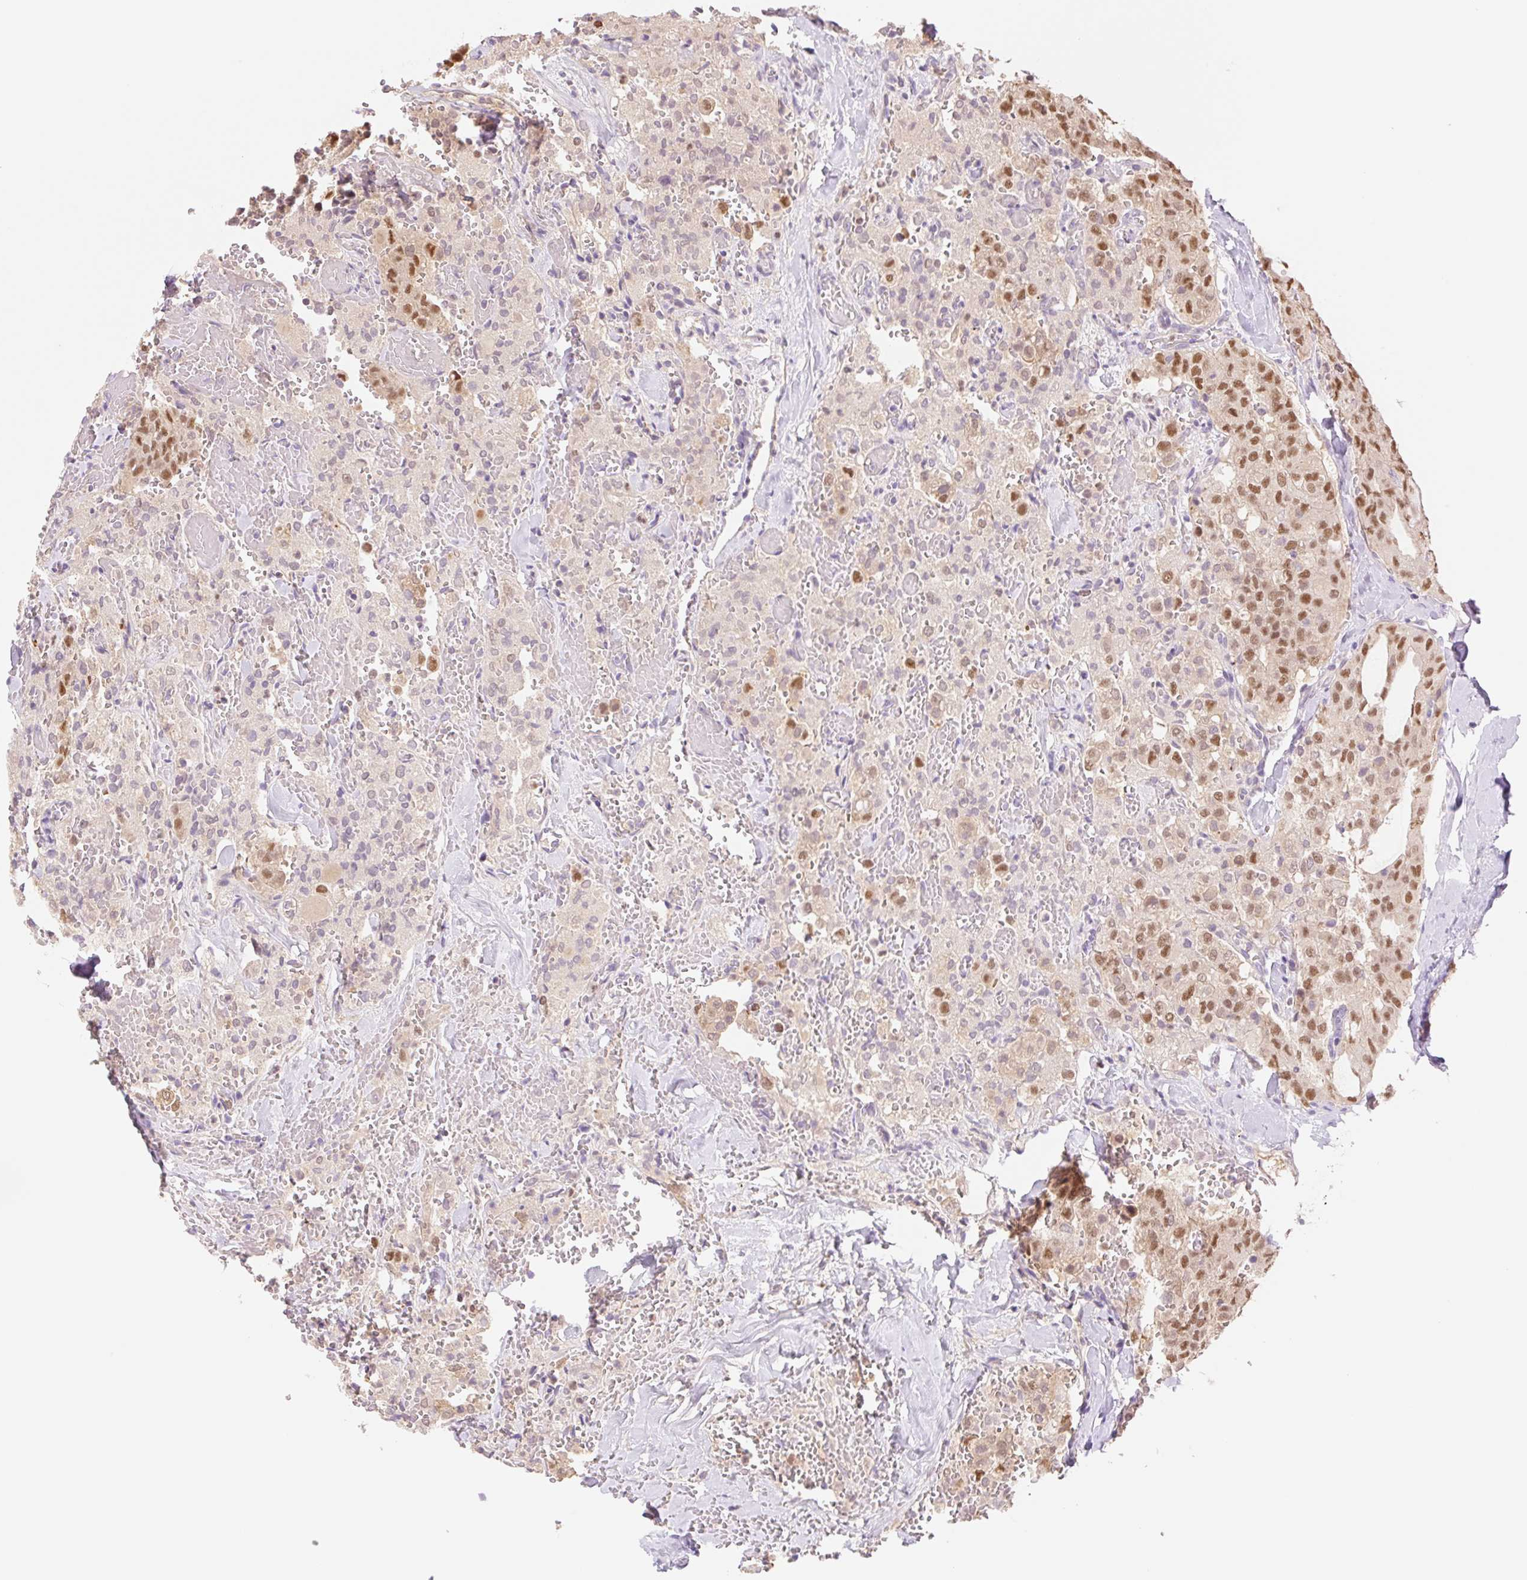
{"staining": {"intensity": "moderate", "quantity": ">75%", "location": "nuclear"}, "tissue": "thyroid cancer", "cell_type": "Tumor cells", "image_type": "cancer", "snomed": [{"axis": "morphology", "description": "Follicular adenoma carcinoma, NOS"}, {"axis": "topography", "description": "Thyroid gland"}], "caption": "Immunohistochemical staining of thyroid follicular adenoma carcinoma exhibits medium levels of moderate nuclear positivity in about >75% of tumor cells.", "gene": "HEBP1", "patient": {"sex": "male", "age": 75}}